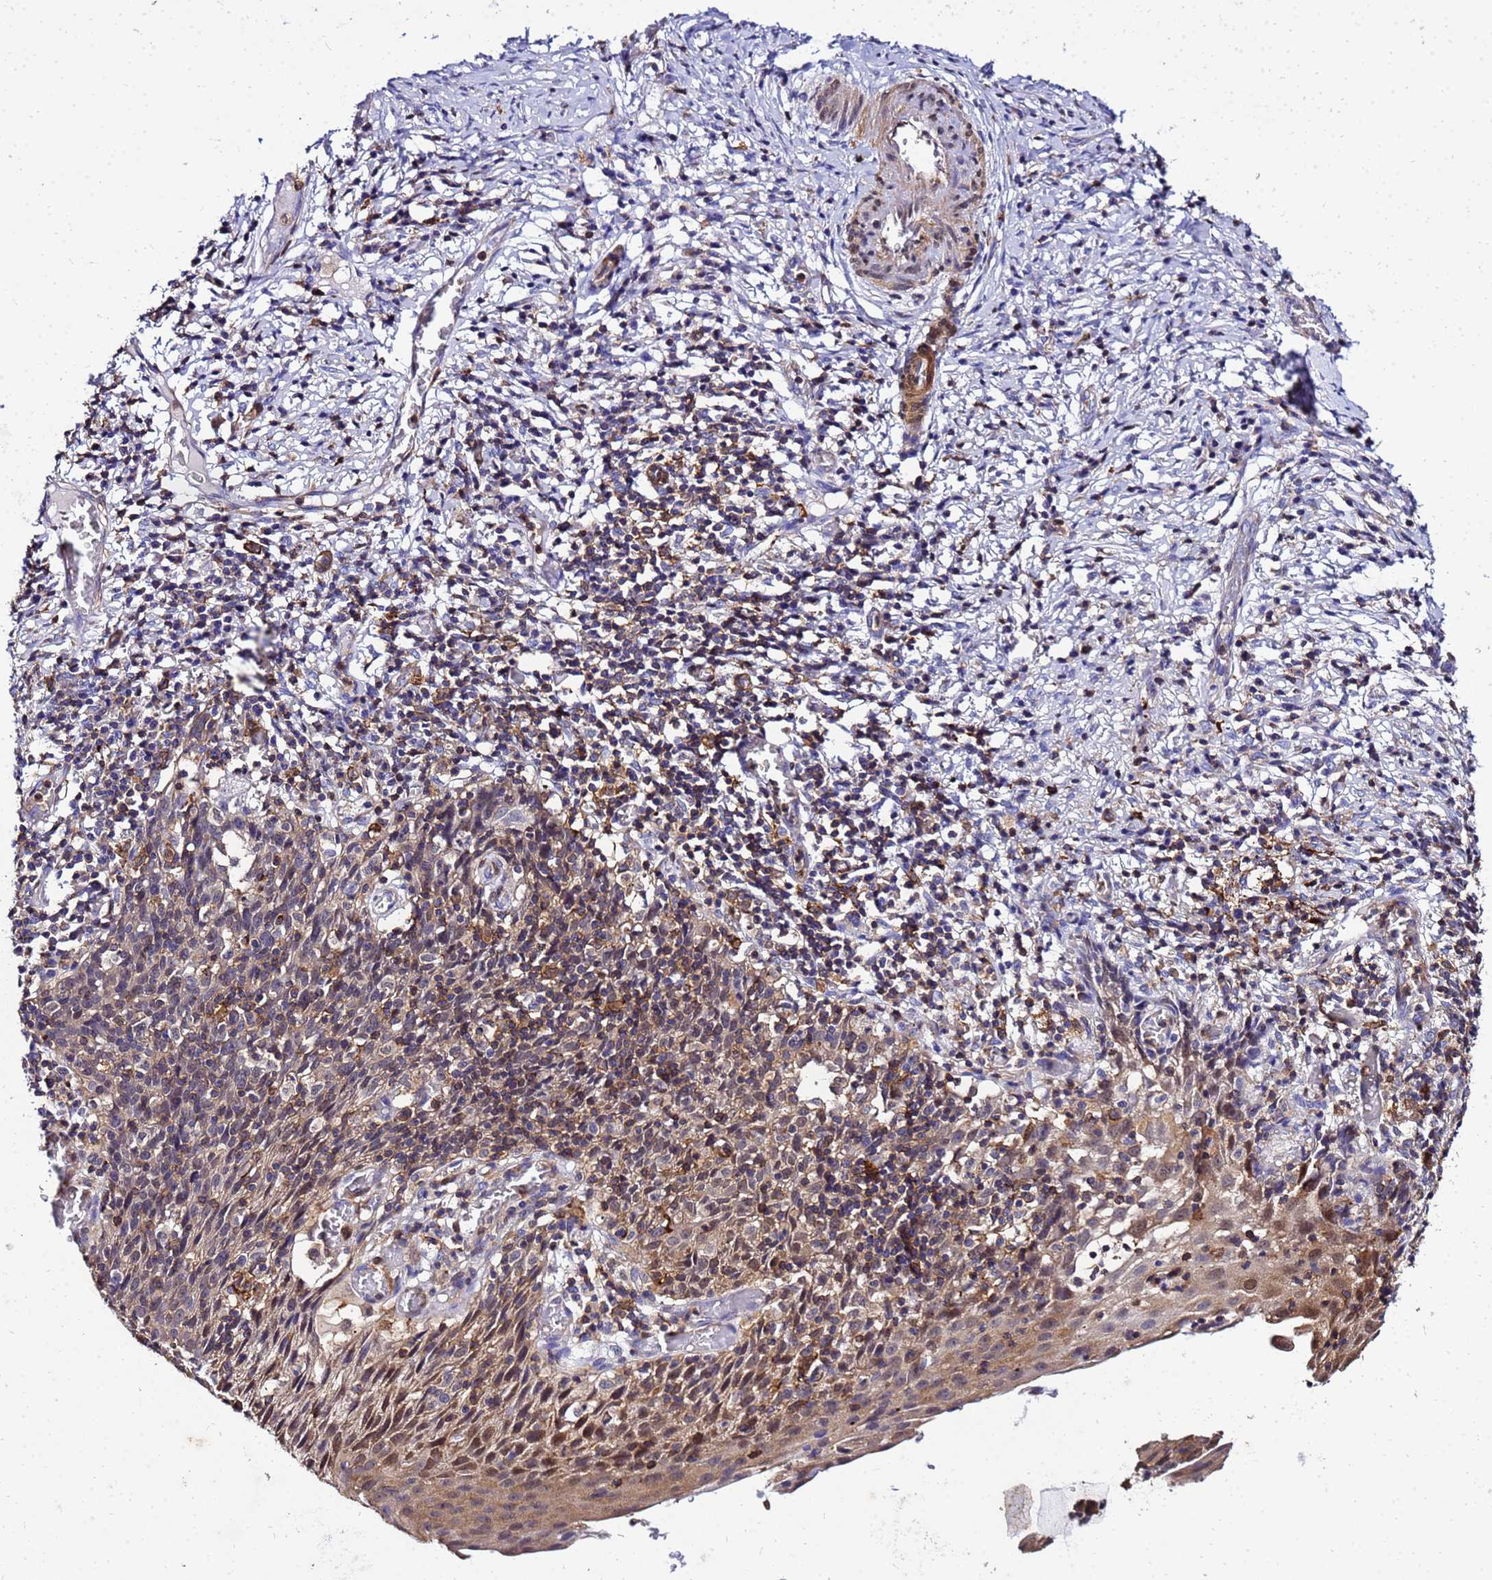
{"staining": {"intensity": "moderate", "quantity": "<25%", "location": "cytoplasmic/membranous,nuclear"}, "tissue": "cervical cancer", "cell_type": "Tumor cells", "image_type": "cancer", "snomed": [{"axis": "morphology", "description": "Squamous cell carcinoma, NOS"}, {"axis": "topography", "description": "Cervix"}], "caption": "A brown stain highlights moderate cytoplasmic/membranous and nuclear expression of a protein in human squamous cell carcinoma (cervical) tumor cells.", "gene": "DBNDD2", "patient": {"sex": "female", "age": 50}}